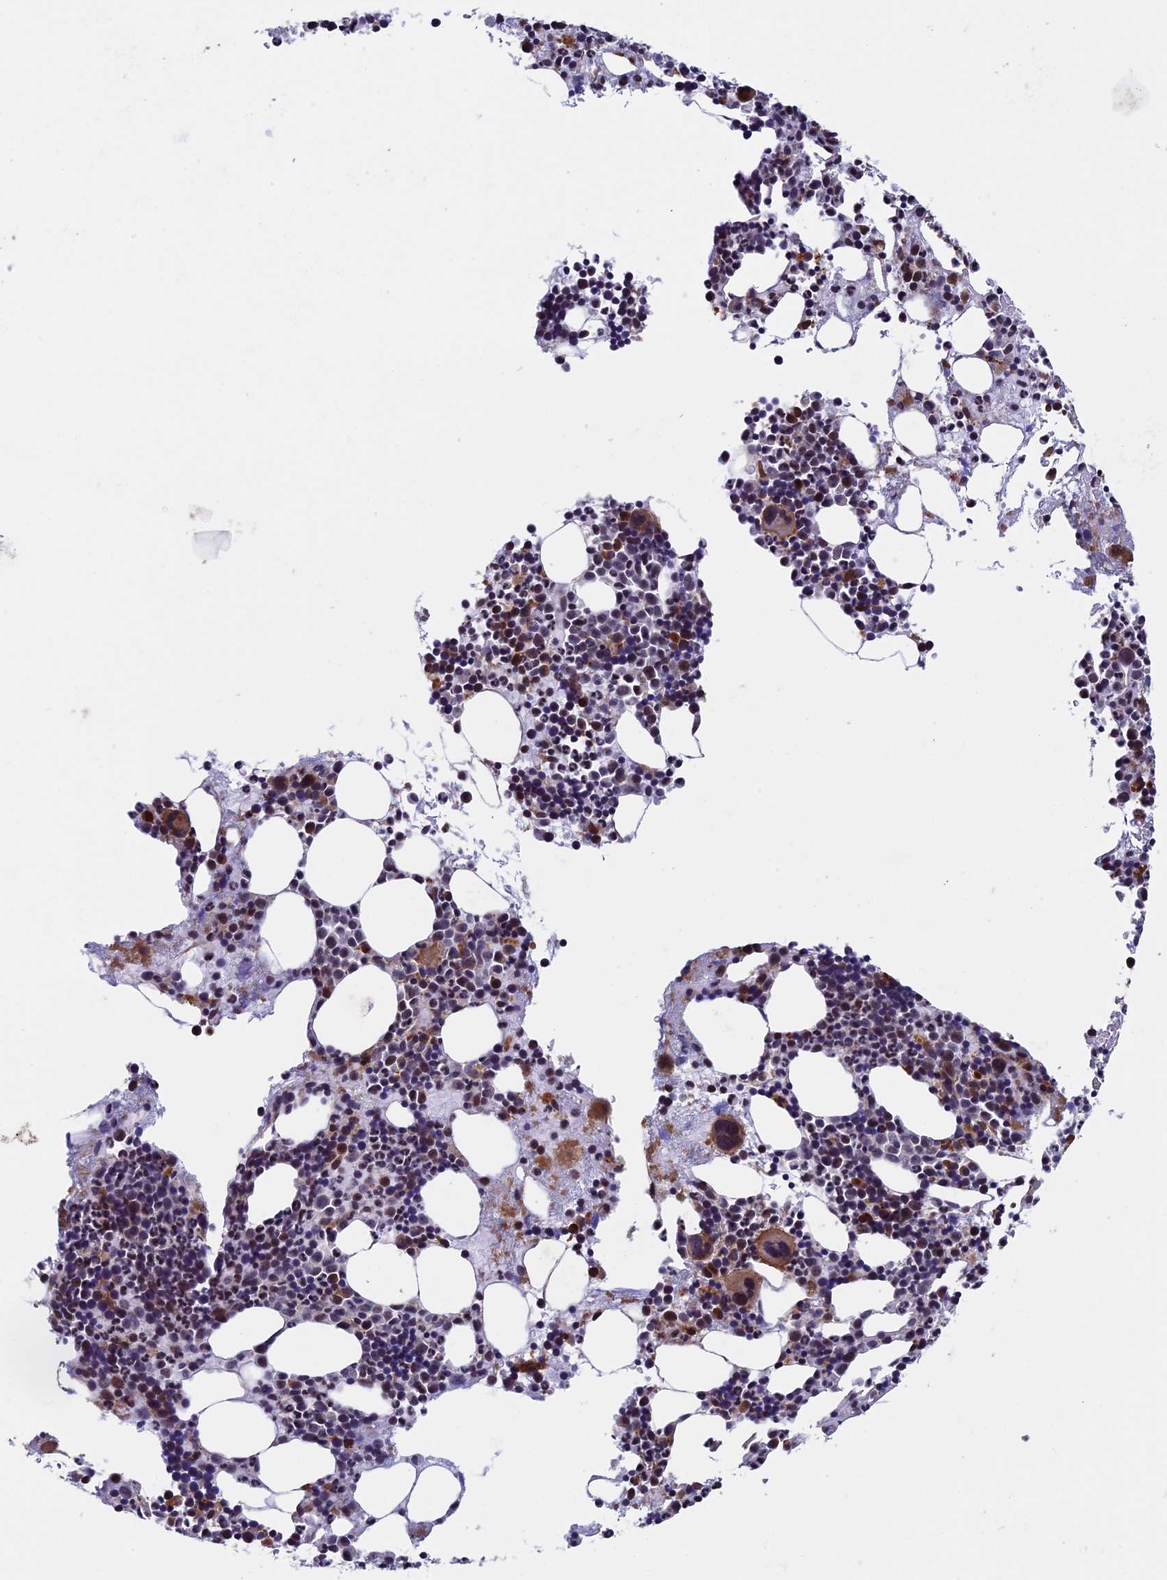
{"staining": {"intensity": "moderate", "quantity": "25%-75%", "location": "cytoplasmic/membranous"}, "tissue": "bone marrow", "cell_type": "Hematopoietic cells", "image_type": "normal", "snomed": [{"axis": "morphology", "description": "Normal tissue, NOS"}, {"axis": "topography", "description": "Bone marrow"}], "caption": "Protein staining exhibits moderate cytoplasmic/membranous expression in approximately 25%-75% of hematopoietic cells in normal bone marrow.", "gene": "RNF17", "patient": {"sex": "male", "age": 51}}